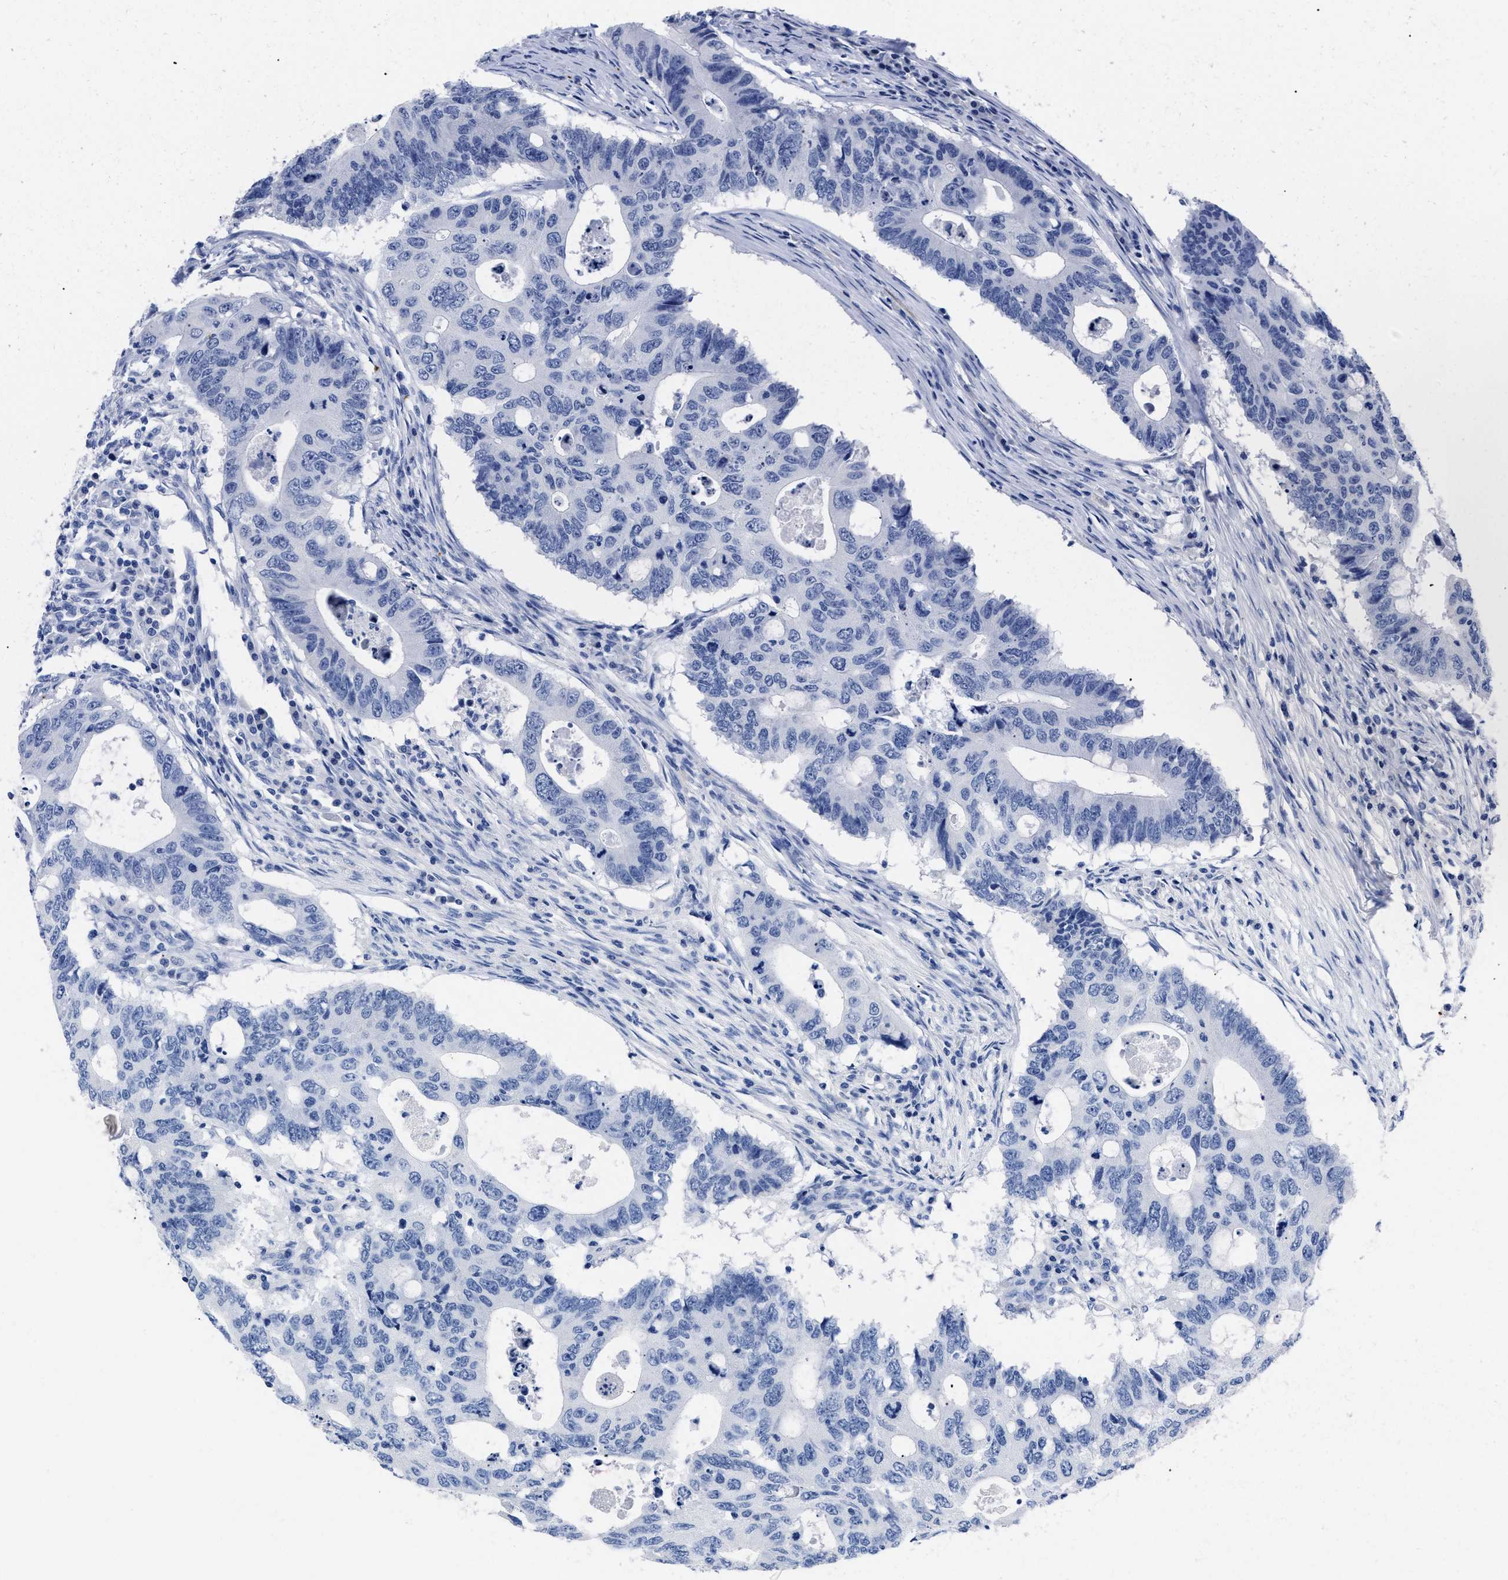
{"staining": {"intensity": "negative", "quantity": "none", "location": "none"}, "tissue": "colorectal cancer", "cell_type": "Tumor cells", "image_type": "cancer", "snomed": [{"axis": "morphology", "description": "Adenocarcinoma, NOS"}, {"axis": "topography", "description": "Colon"}], "caption": "DAB immunohistochemical staining of human colorectal adenocarcinoma shows no significant positivity in tumor cells. (DAB immunohistochemistry (IHC) visualized using brightfield microscopy, high magnification).", "gene": "TREML1", "patient": {"sex": "male", "age": 71}}